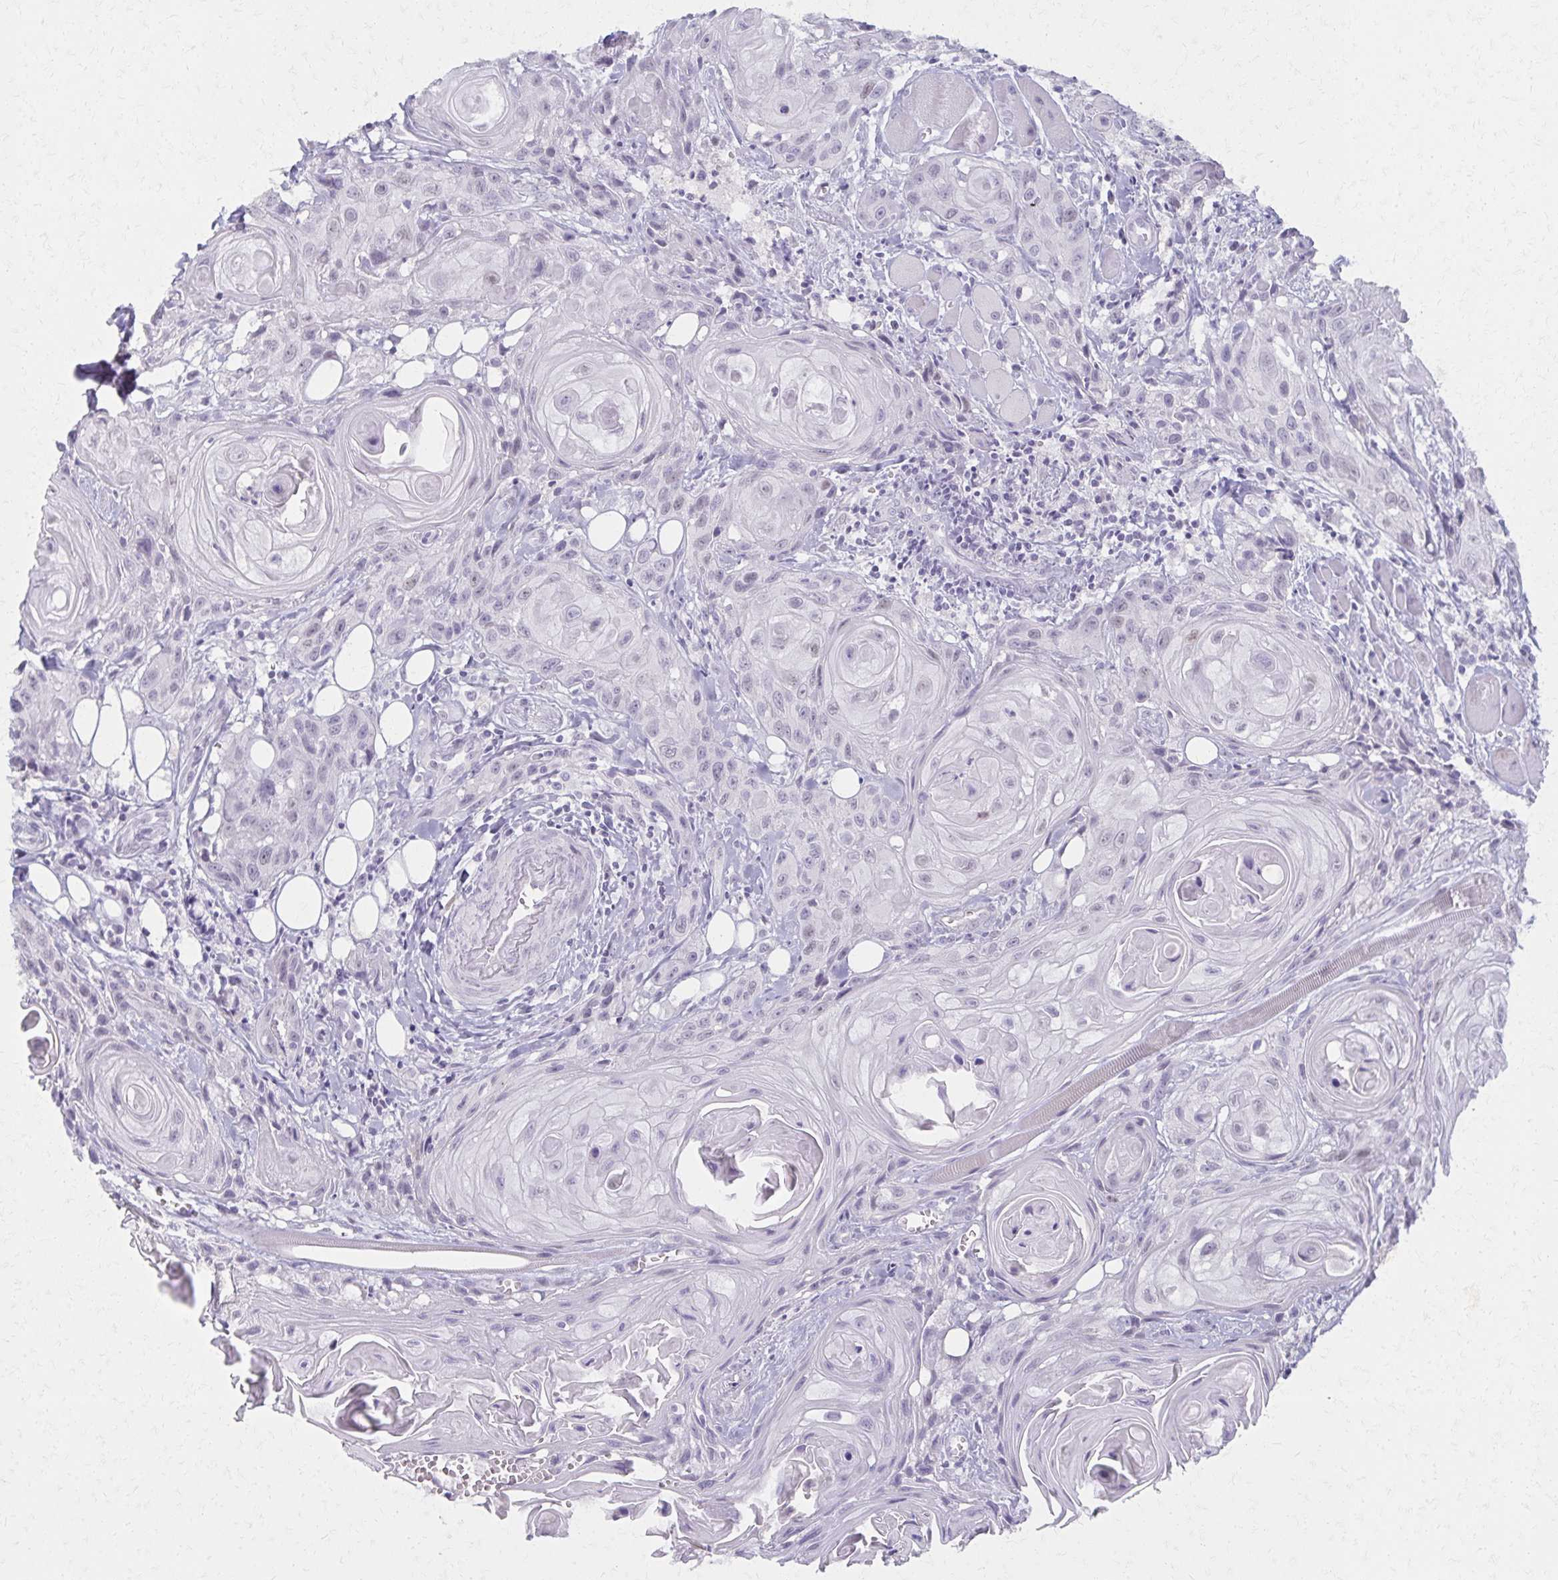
{"staining": {"intensity": "negative", "quantity": "none", "location": "none"}, "tissue": "head and neck cancer", "cell_type": "Tumor cells", "image_type": "cancer", "snomed": [{"axis": "morphology", "description": "Squamous cell carcinoma, NOS"}, {"axis": "topography", "description": "Oral tissue"}, {"axis": "topography", "description": "Head-Neck"}], "caption": "A high-resolution photomicrograph shows immunohistochemistry staining of head and neck cancer, which displays no significant expression in tumor cells. The staining is performed using DAB brown chromogen with nuclei counter-stained in using hematoxylin.", "gene": "MORC4", "patient": {"sex": "male", "age": 58}}